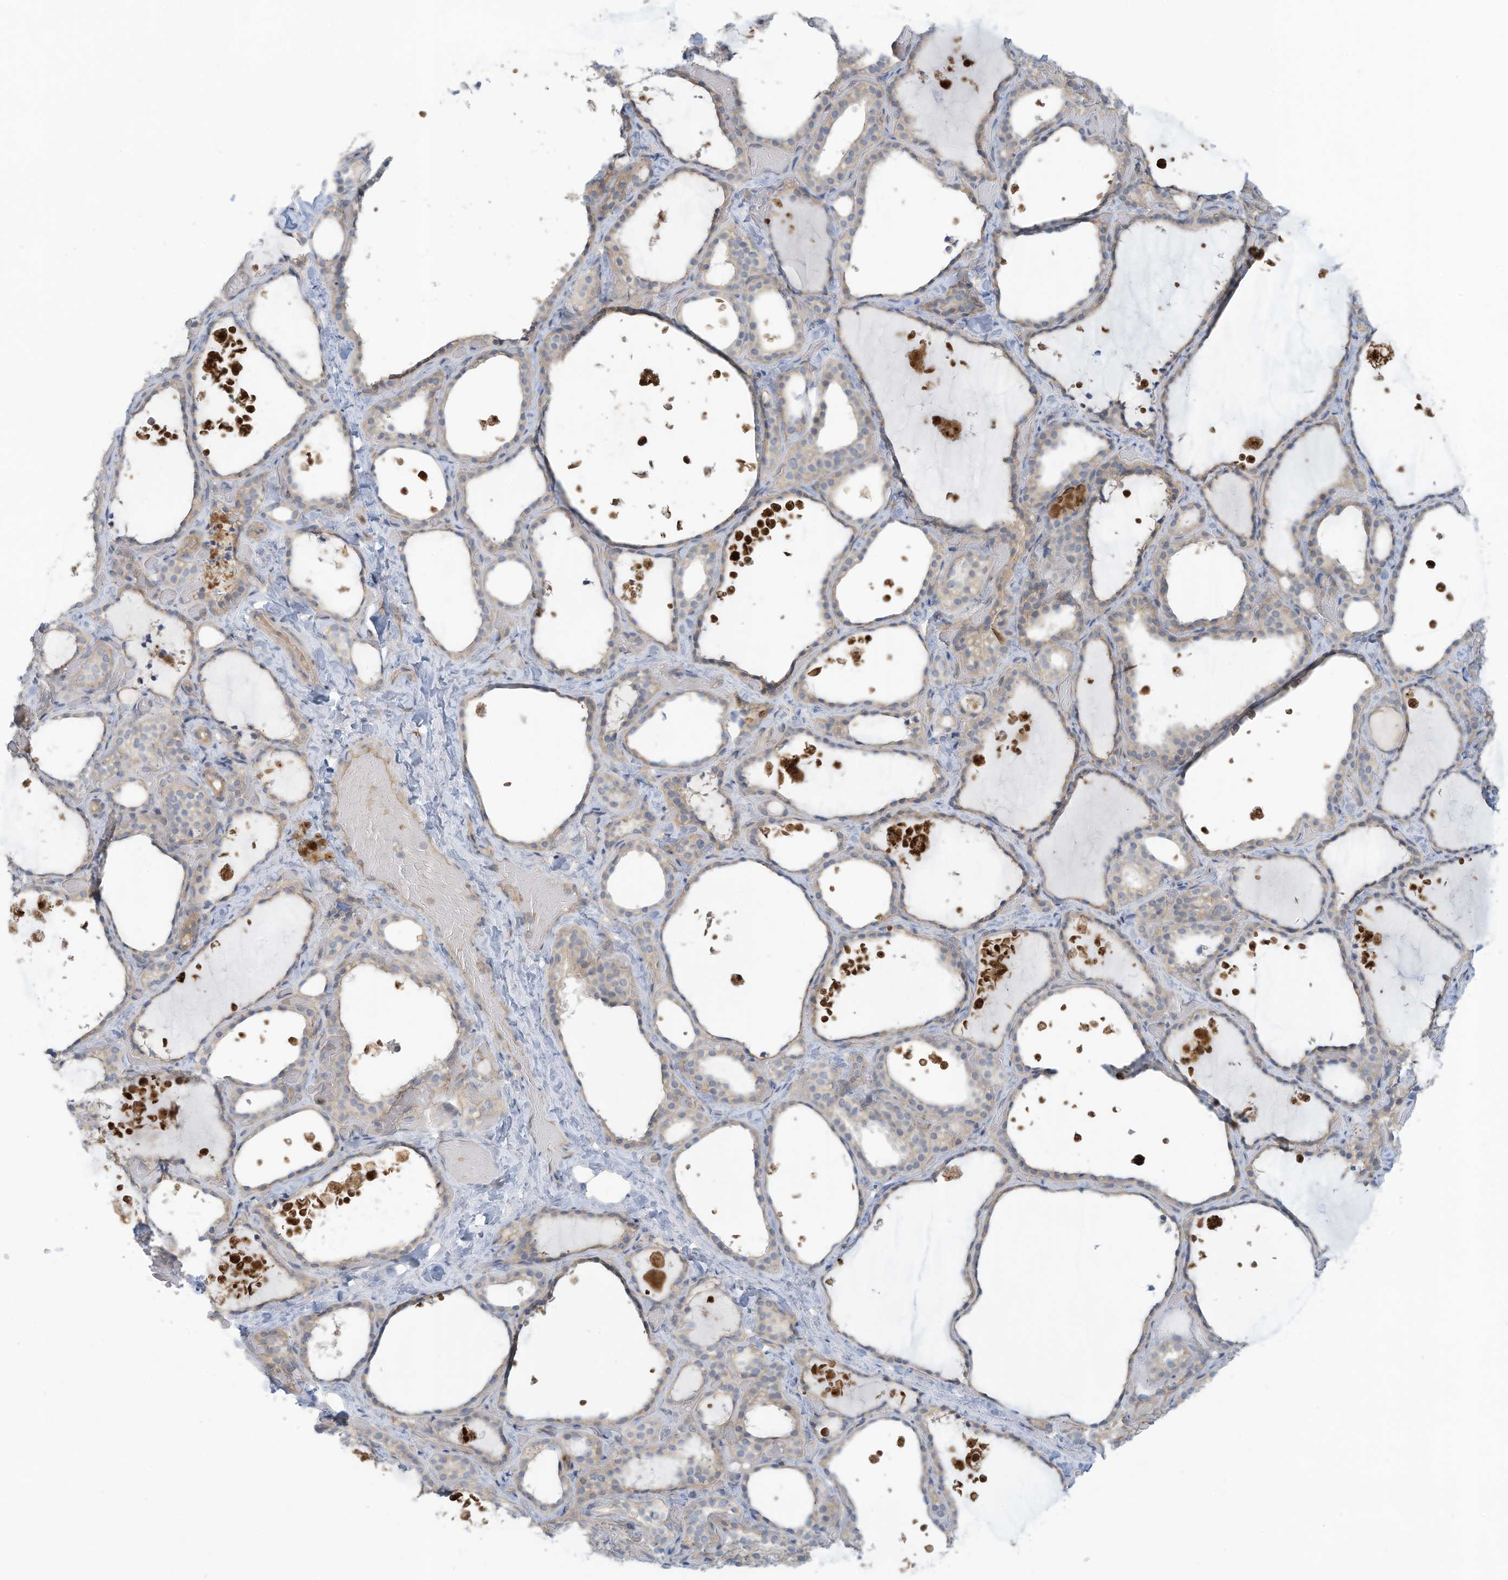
{"staining": {"intensity": "weak", "quantity": "25%-75%", "location": "cytoplasmic/membranous"}, "tissue": "thyroid gland", "cell_type": "Glandular cells", "image_type": "normal", "snomed": [{"axis": "morphology", "description": "Normal tissue, NOS"}, {"axis": "topography", "description": "Thyroid gland"}], "caption": "This micrograph reveals normal thyroid gland stained with immunohistochemistry (IHC) to label a protein in brown. The cytoplasmic/membranous of glandular cells show weak positivity for the protein. Nuclei are counter-stained blue.", "gene": "ADAT2", "patient": {"sex": "female", "age": 44}}